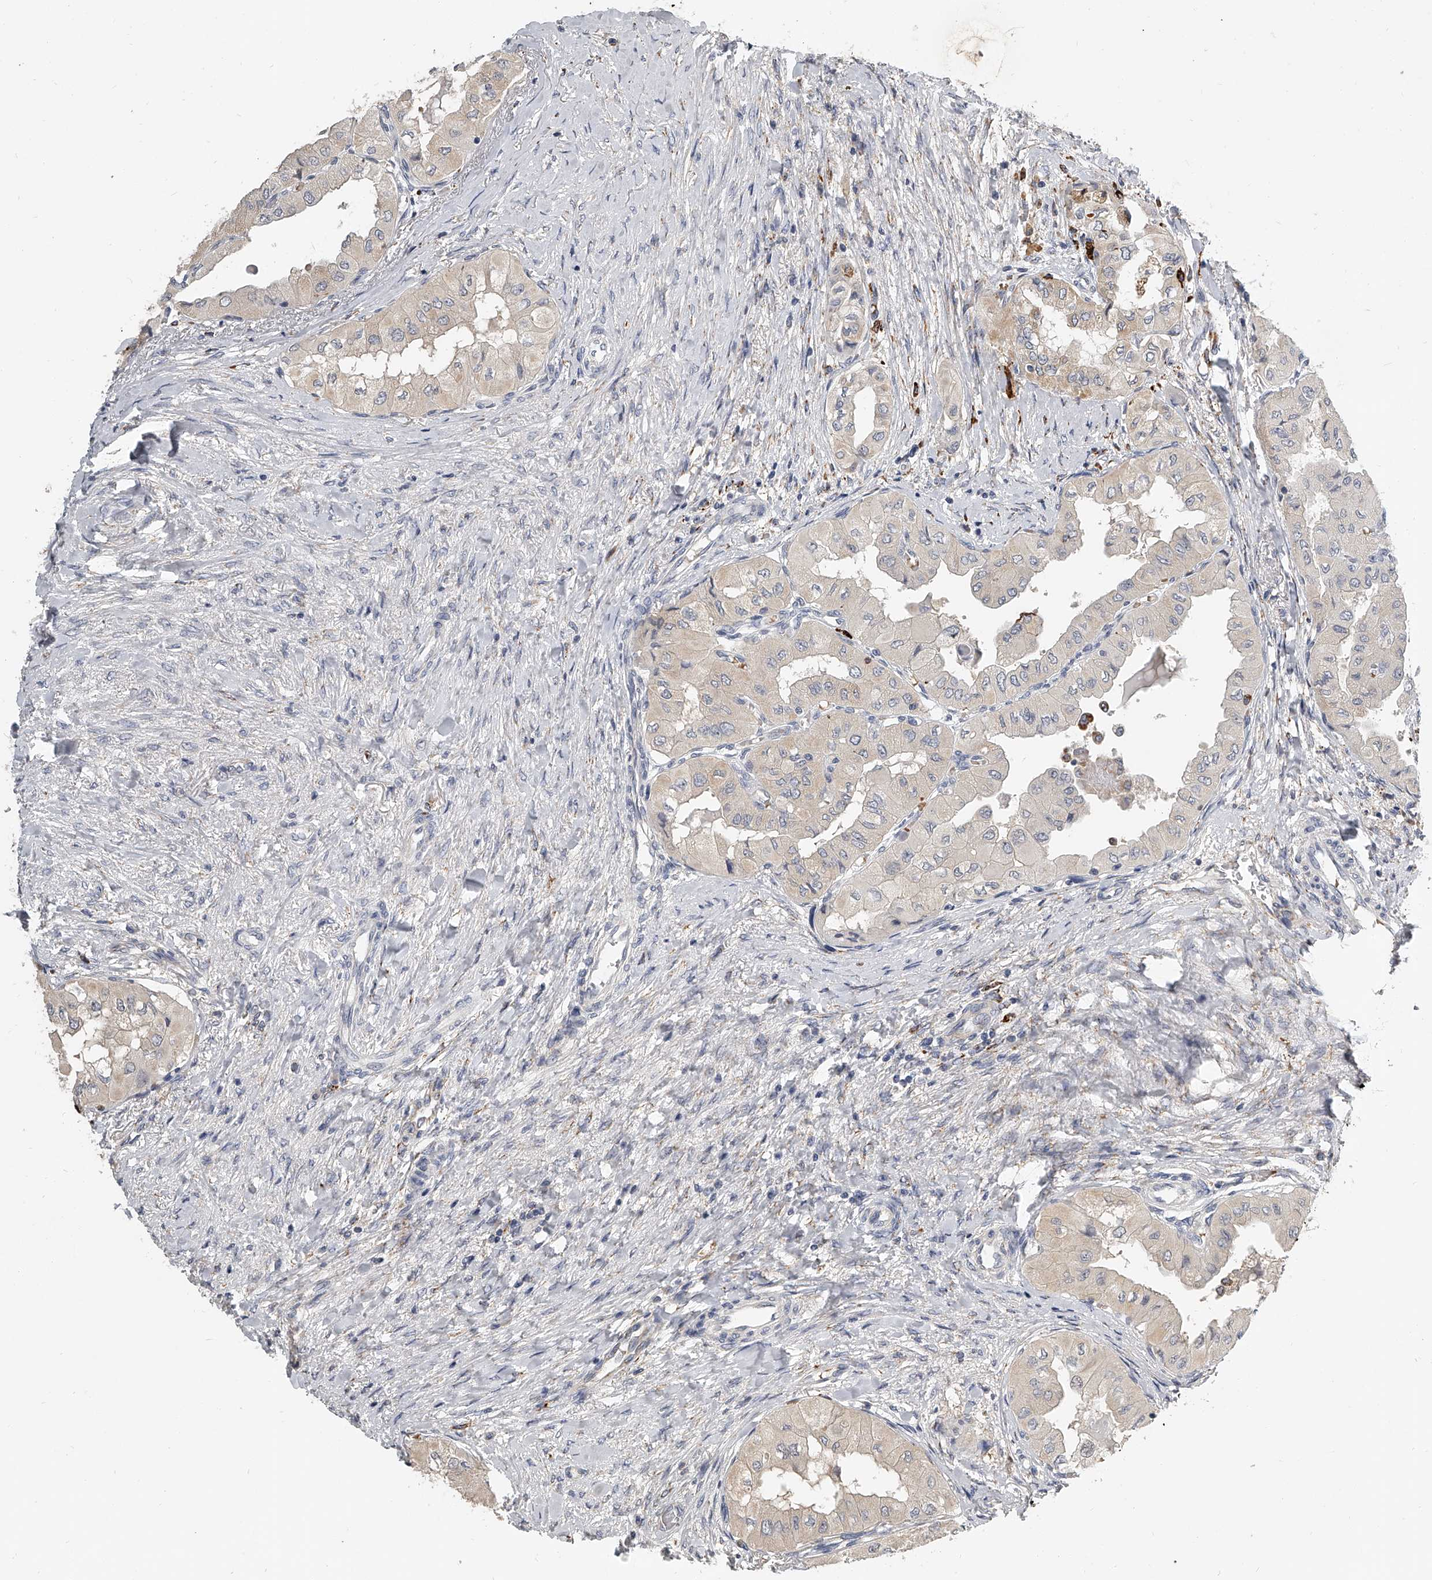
{"staining": {"intensity": "weak", "quantity": "25%-75%", "location": "cytoplasmic/membranous"}, "tissue": "thyroid cancer", "cell_type": "Tumor cells", "image_type": "cancer", "snomed": [{"axis": "morphology", "description": "Papillary adenocarcinoma, NOS"}, {"axis": "topography", "description": "Thyroid gland"}], "caption": "Human papillary adenocarcinoma (thyroid) stained with a brown dye reveals weak cytoplasmic/membranous positive staining in approximately 25%-75% of tumor cells.", "gene": "KLHL7", "patient": {"sex": "female", "age": 59}}